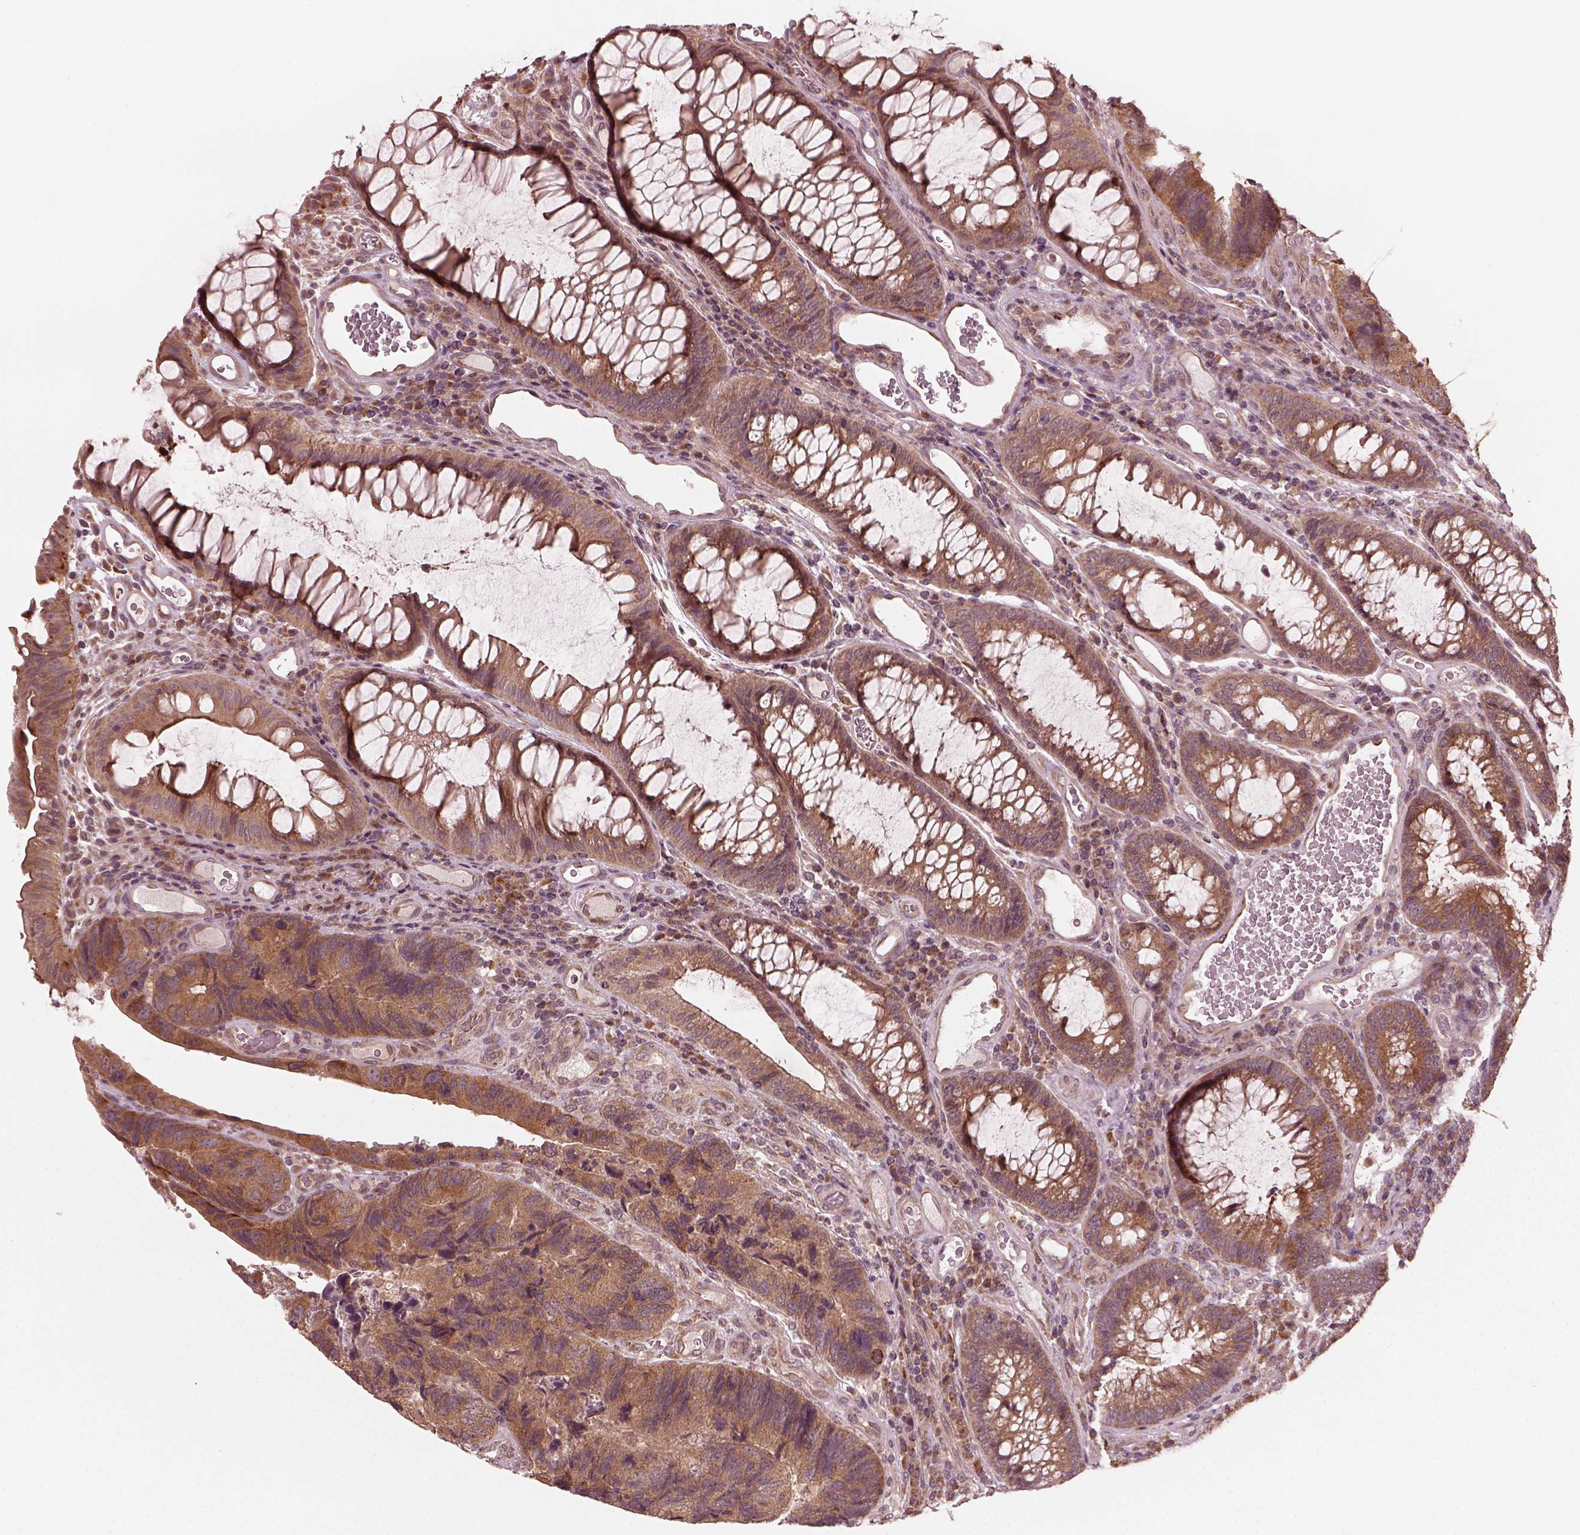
{"staining": {"intensity": "moderate", "quantity": "25%-75%", "location": "cytoplasmic/membranous"}, "tissue": "colorectal cancer", "cell_type": "Tumor cells", "image_type": "cancer", "snomed": [{"axis": "morphology", "description": "Adenocarcinoma, NOS"}, {"axis": "topography", "description": "Colon"}], "caption": "Protein staining exhibits moderate cytoplasmic/membranous expression in approximately 25%-75% of tumor cells in colorectal adenocarcinoma.", "gene": "FAF2", "patient": {"sex": "female", "age": 67}}